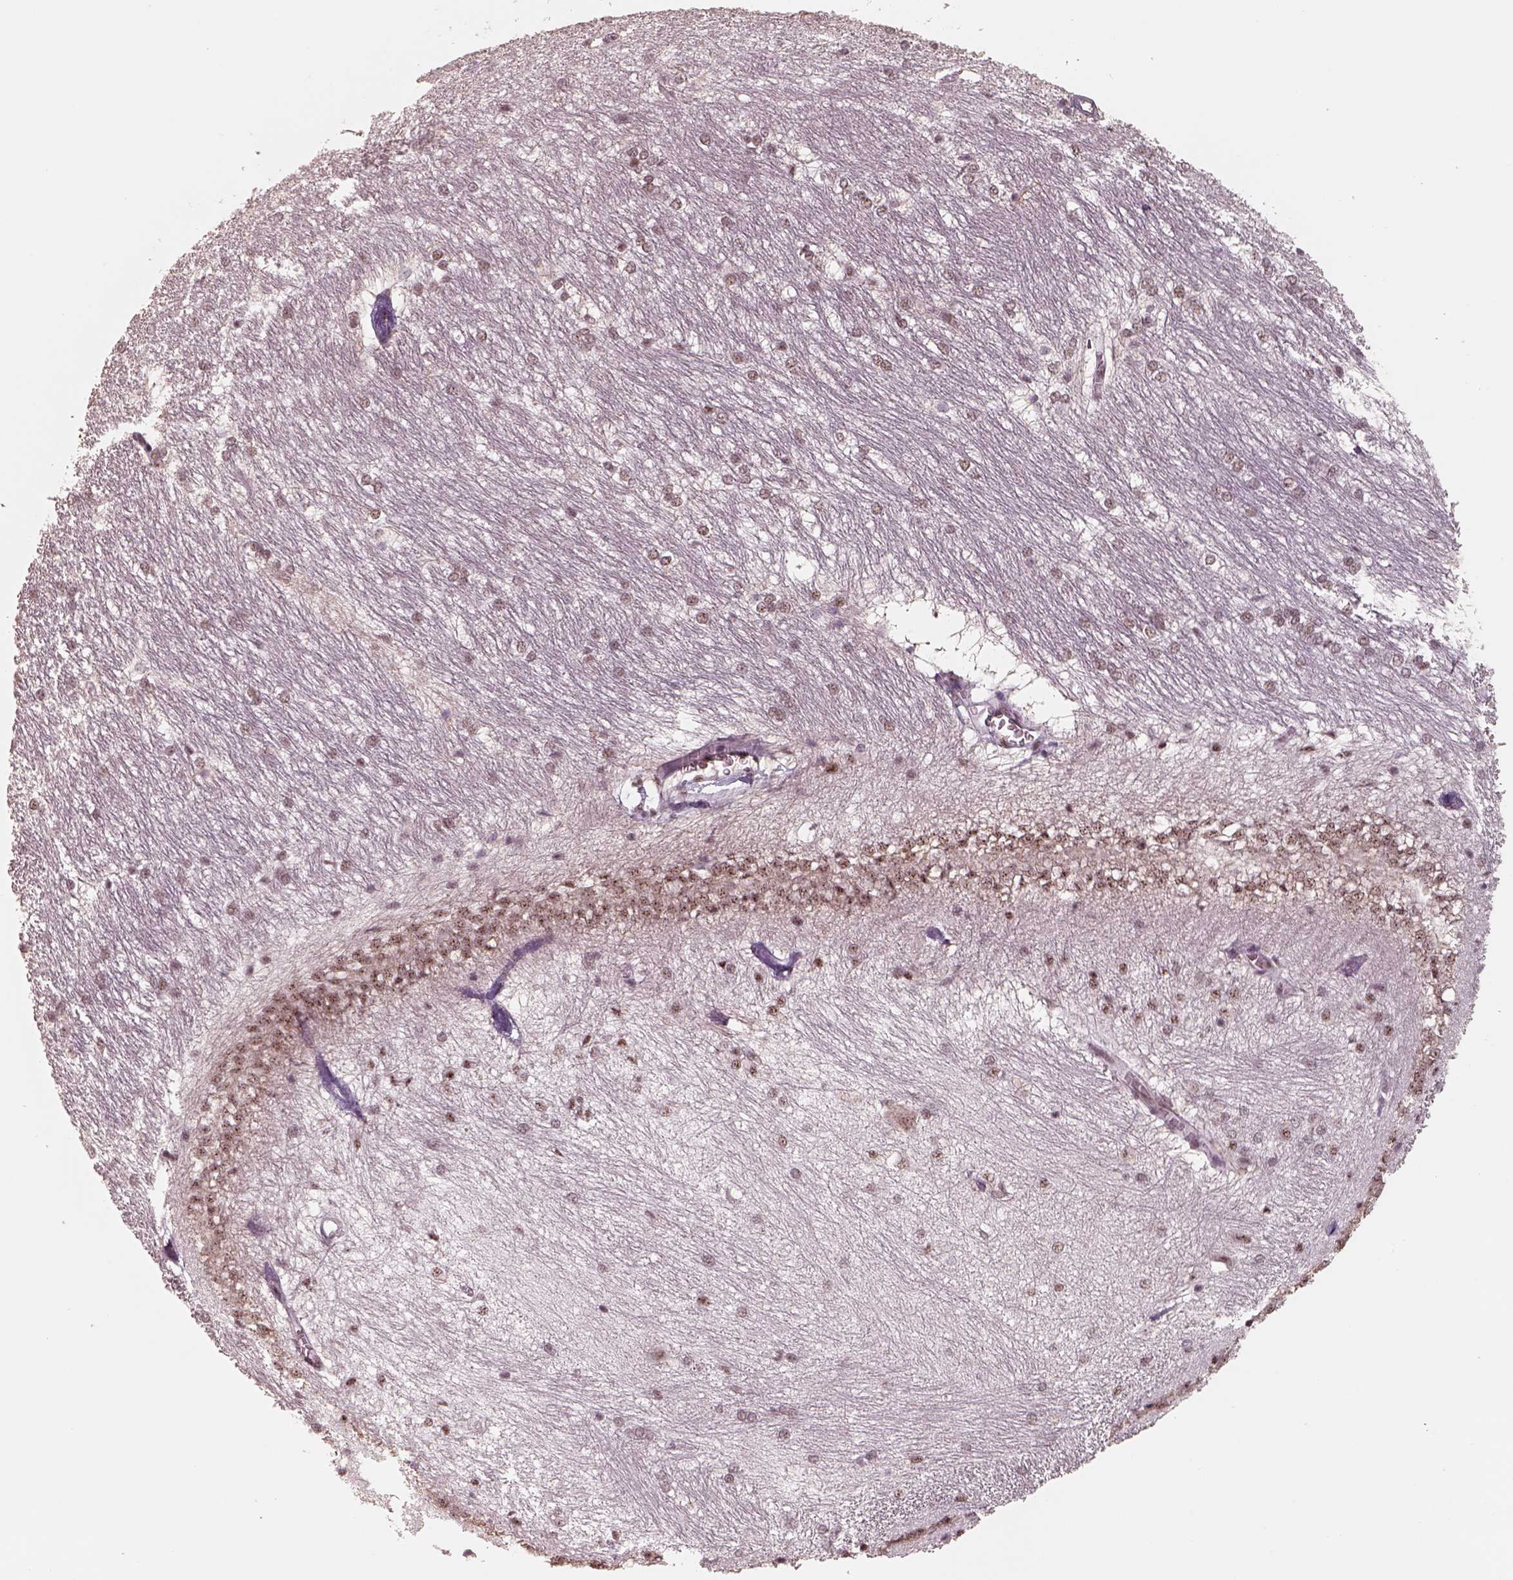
{"staining": {"intensity": "moderate", "quantity": "25%-75%", "location": "nuclear"}, "tissue": "hippocampus", "cell_type": "Glial cells", "image_type": "normal", "snomed": [{"axis": "morphology", "description": "Normal tissue, NOS"}, {"axis": "topography", "description": "Cerebral cortex"}, {"axis": "topography", "description": "Hippocampus"}], "caption": "An immunohistochemistry (IHC) photomicrograph of benign tissue is shown. Protein staining in brown highlights moderate nuclear positivity in hippocampus within glial cells.", "gene": "ATXN7L3", "patient": {"sex": "female", "age": 19}}